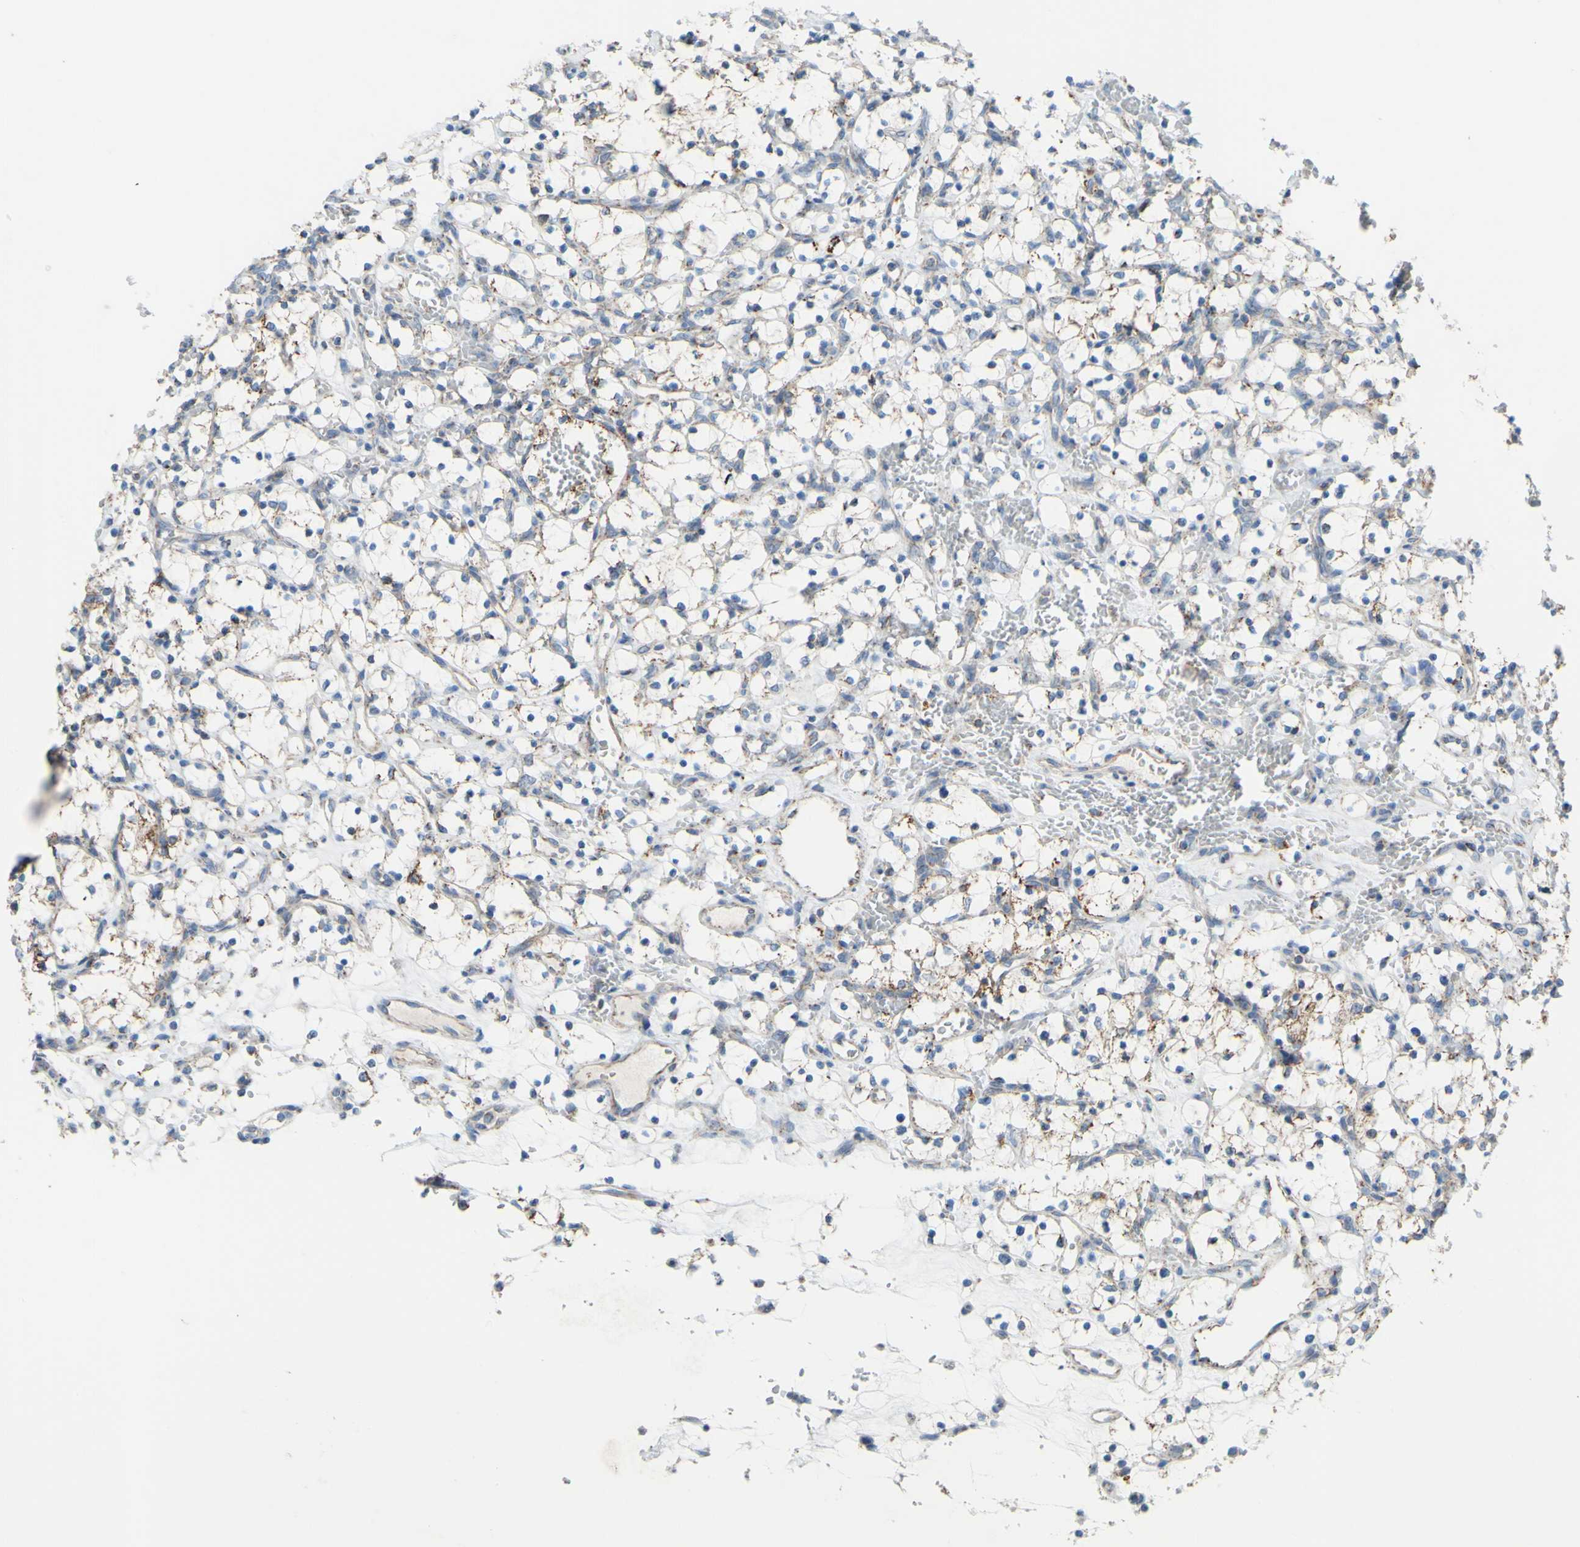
{"staining": {"intensity": "negative", "quantity": "none", "location": "none"}, "tissue": "renal cancer", "cell_type": "Tumor cells", "image_type": "cancer", "snomed": [{"axis": "morphology", "description": "Adenocarcinoma, NOS"}, {"axis": "topography", "description": "Kidney"}], "caption": "A micrograph of human renal cancer (adenocarcinoma) is negative for staining in tumor cells.", "gene": "GLT8D1", "patient": {"sex": "female", "age": 69}}